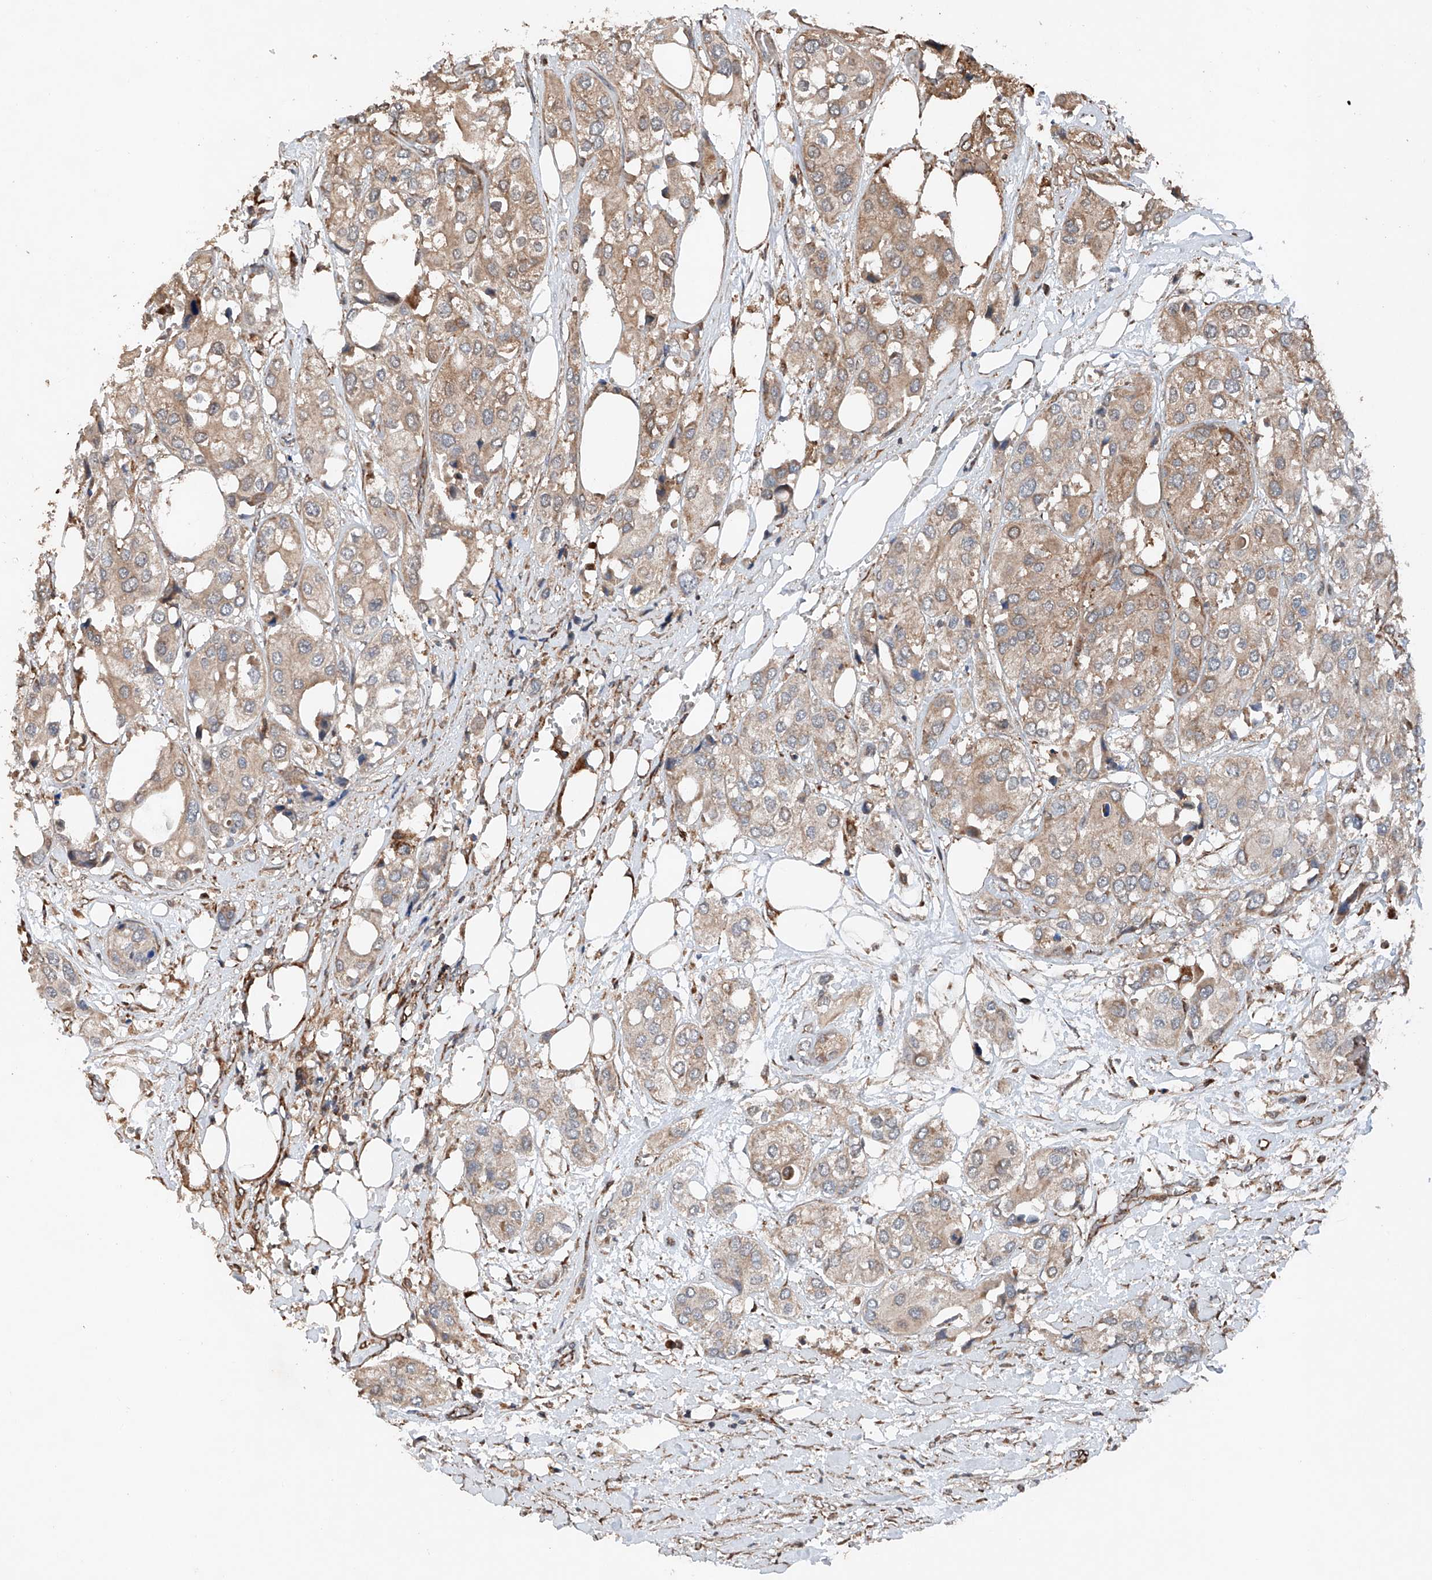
{"staining": {"intensity": "weak", "quantity": ">75%", "location": "cytoplasmic/membranous"}, "tissue": "urothelial cancer", "cell_type": "Tumor cells", "image_type": "cancer", "snomed": [{"axis": "morphology", "description": "Urothelial carcinoma, High grade"}, {"axis": "topography", "description": "Urinary bladder"}], "caption": "Human urothelial carcinoma (high-grade) stained with a protein marker displays weak staining in tumor cells.", "gene": "AP4B1", "patient": {"sex": "male", "age": 64}}